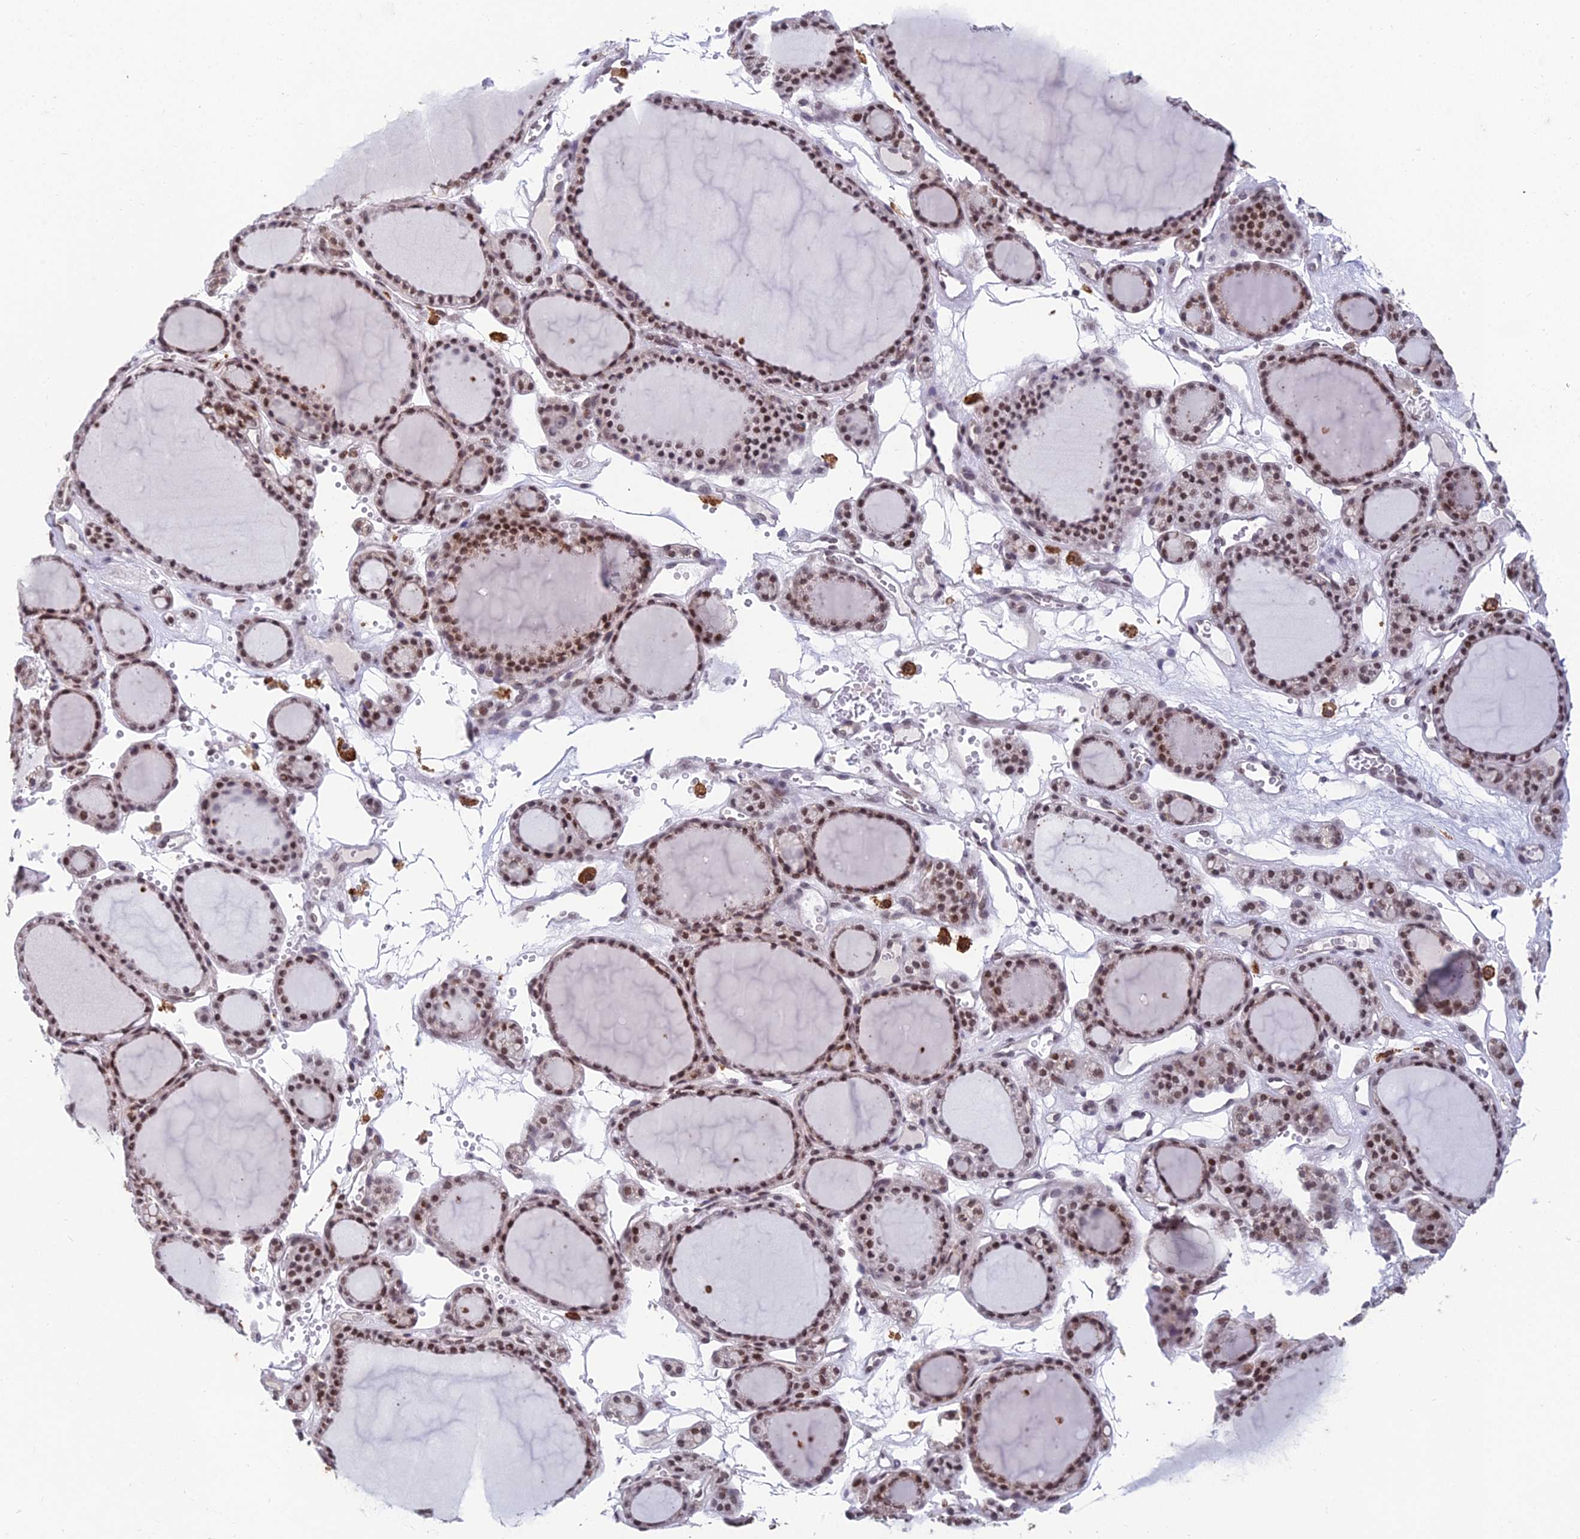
{"staining": {"intensity": "moderate", "quantity": ">75%", "location": "nuclear"}, "tissue": "thyroid gland", "cell_type": "Glandular cells", "image_type": "normal", "snomed": [{"axis": "morphology", "description": "Normal tissue, NOS"}, {"axis": "topography", "description": "Thyroid gland"}], "caption": "Thyroid gland stained with DAB (3,3'-diaminobenzidine) IHC displays medium levels of moderate nuclear expression in about >75% of glandular cells.", "gene": "ABHD17A", "patient": {"sex": "female", "age": 28}}